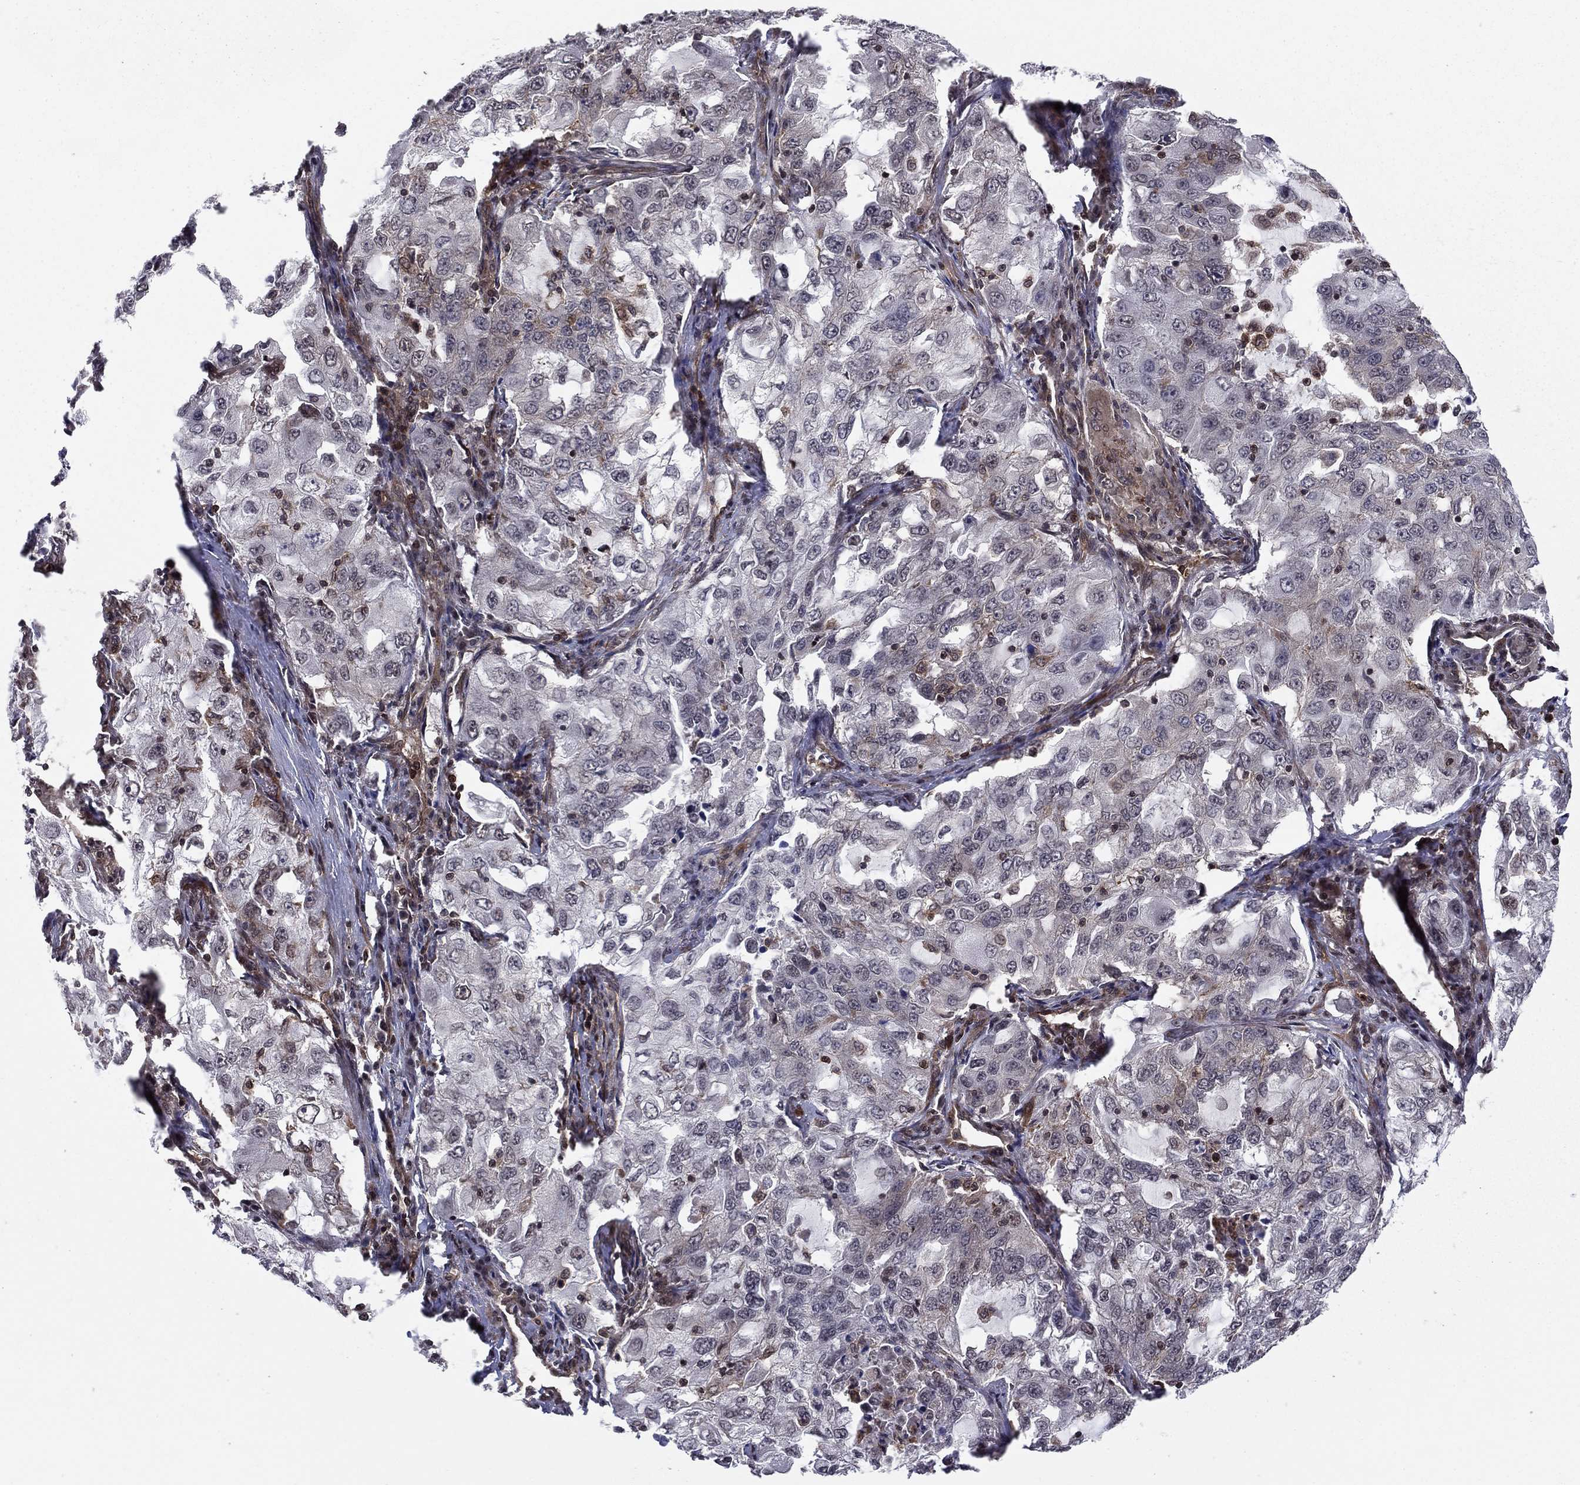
{"staining": {"intensity": "negative", "quantity": "none", "location": "none"}, "tissue": "lung cancer", "cell_type": "Tumor cells", "image_type": "cancer", "snomed": [{"axis": "morphology", "description": "Adenocarcinoma, NOS"}, {"axis": "topography", "description": "Lung"}], "caption": "Immunohistochemical staining of lung cancer reveals no significant positivity in tumor cells.", "gene": "SSX2IP", "patient": {"sex": "female", "age": 61}}